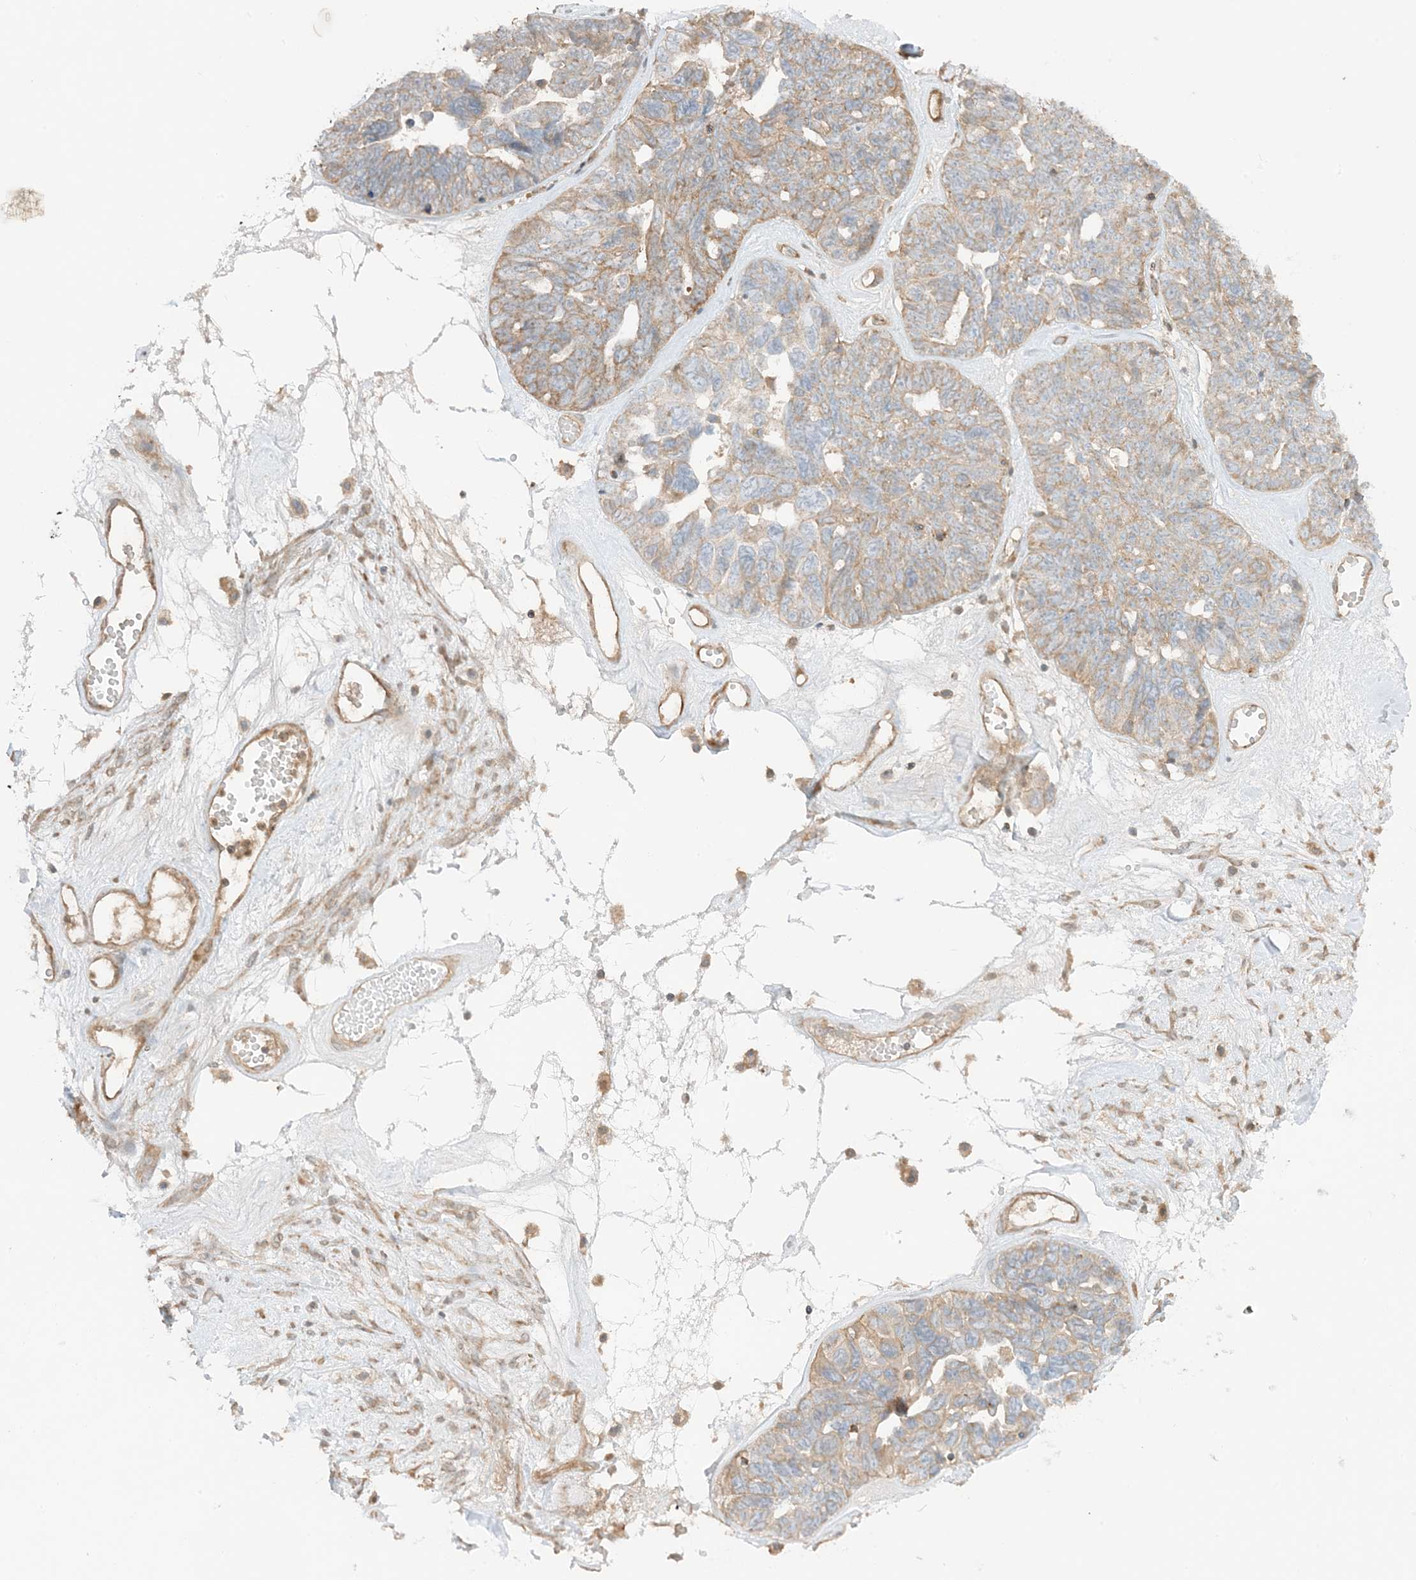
{"staining": {"intensity": "moderate", "quantity": "<25%", "location": "cytoplasmic/membranous"}, "tissue": "ovarian cancer", "cell_type": "Tumor cells", "image_type": "cancer", "snomed": [{"axis": "morphology", "description": "Cystadenocarcinoma, serous, NOS"}, {"axis": "topography", "description": "Ovary"}], "caption": "The immunohistochemical stain labels moderate cytoplasmic/membranous positivity in tumor cells of ovarian cancer (serous cystadenocarcinoma) tissue. (brown staining indicates protein expression, while blue staining denotes nuclei).", "gene": "SLC25A12", "patient": {"sex": "female", "age": 79}}